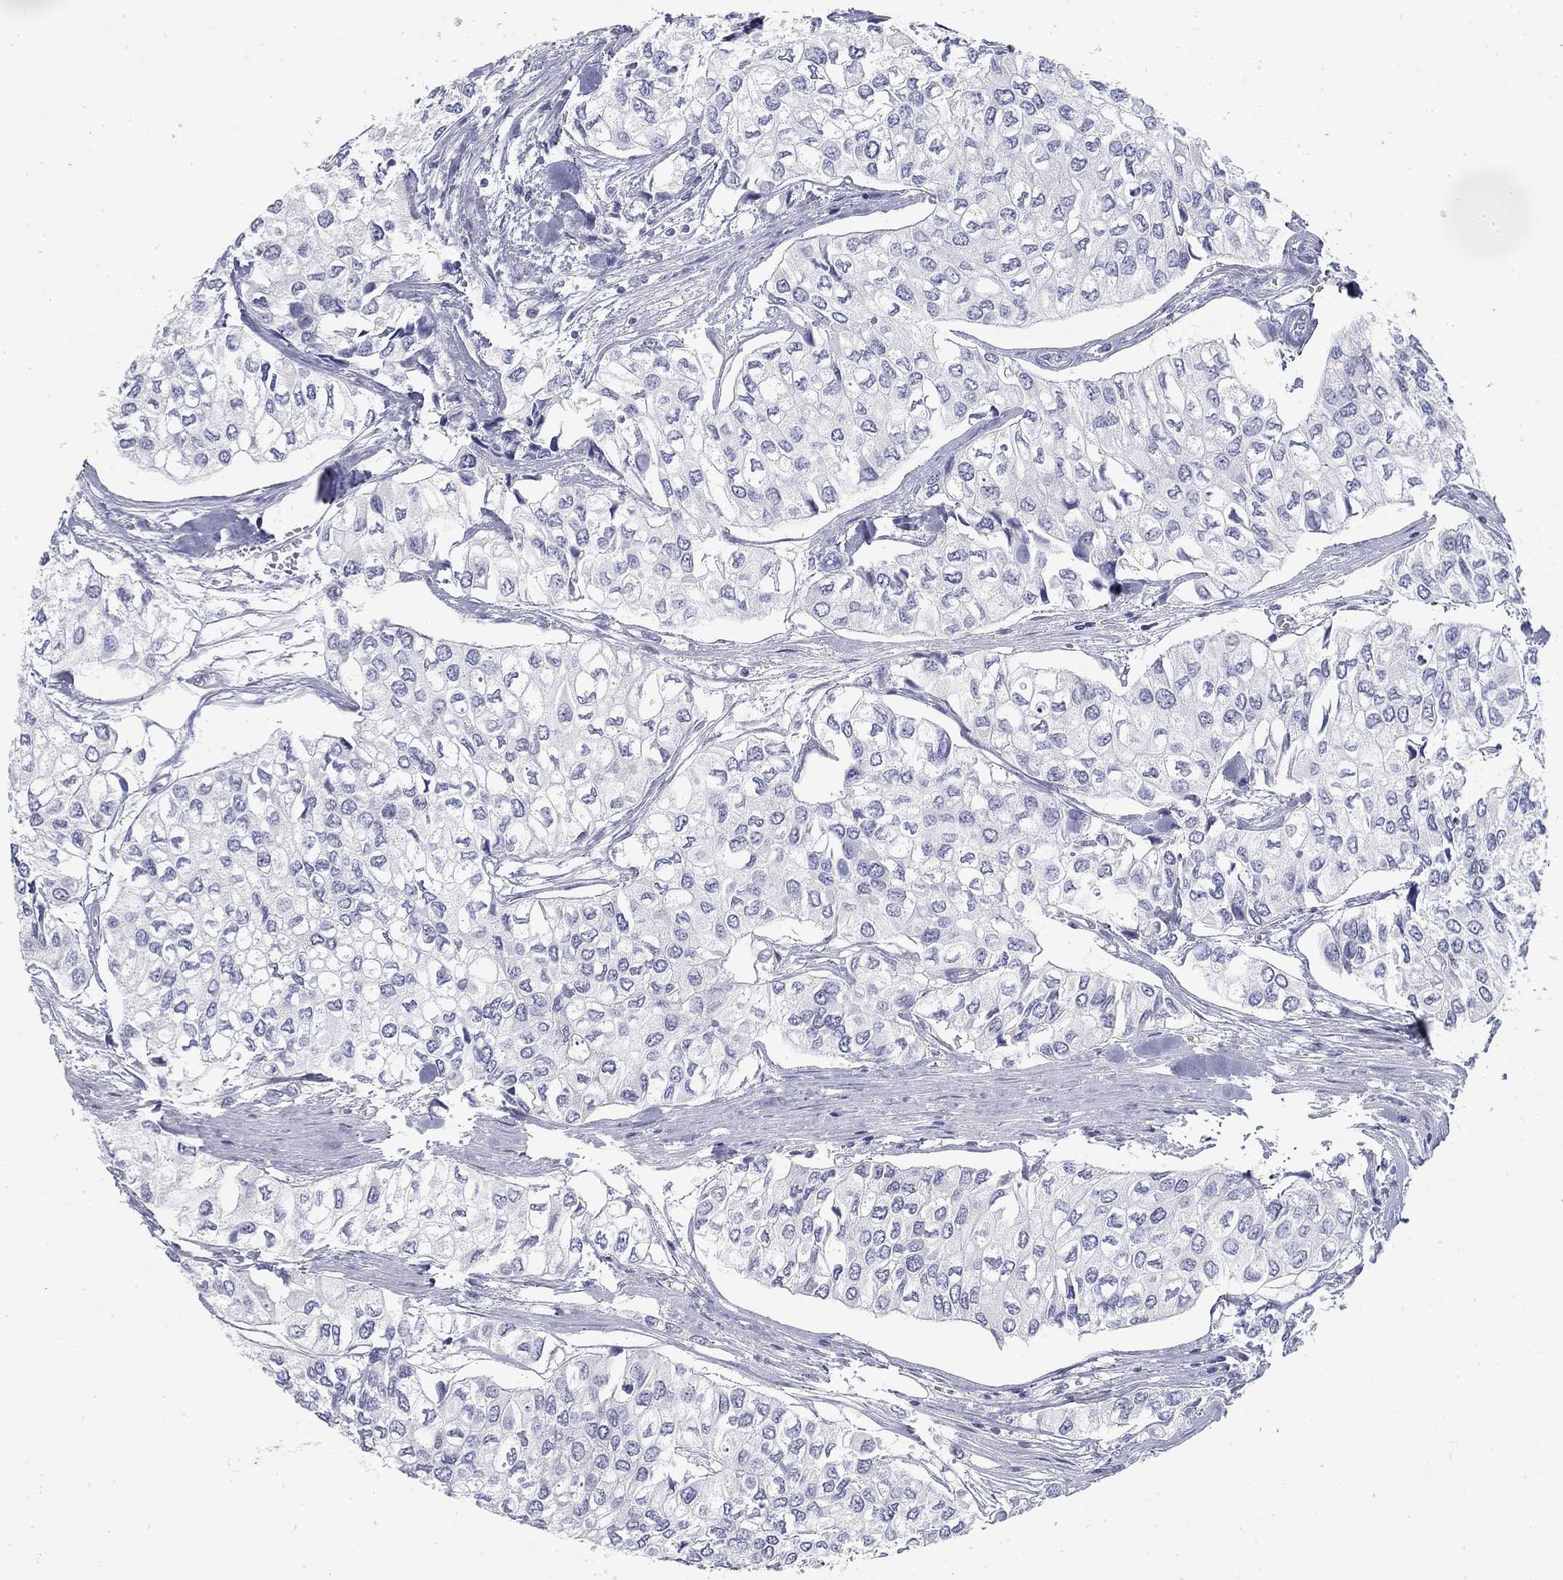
{"staining": {"intensity": "negative", "quantity": "none", "location": "none"}, "tissue": "urothelial cancer", "cell_type": "Tumor cells", "image_type": "cancer", "snomed": [{"axis": "morphology", "description": "Urothelial carcinoma, High grade"}, {"axis": "topography", "description": "Urinary bladder"}], "caption": "Micrograph shows no protein positivity in tumor cells of urothelial cancer tissue.", "gene": "CD79B", "patient": {"sex": "male", "age": 73}}